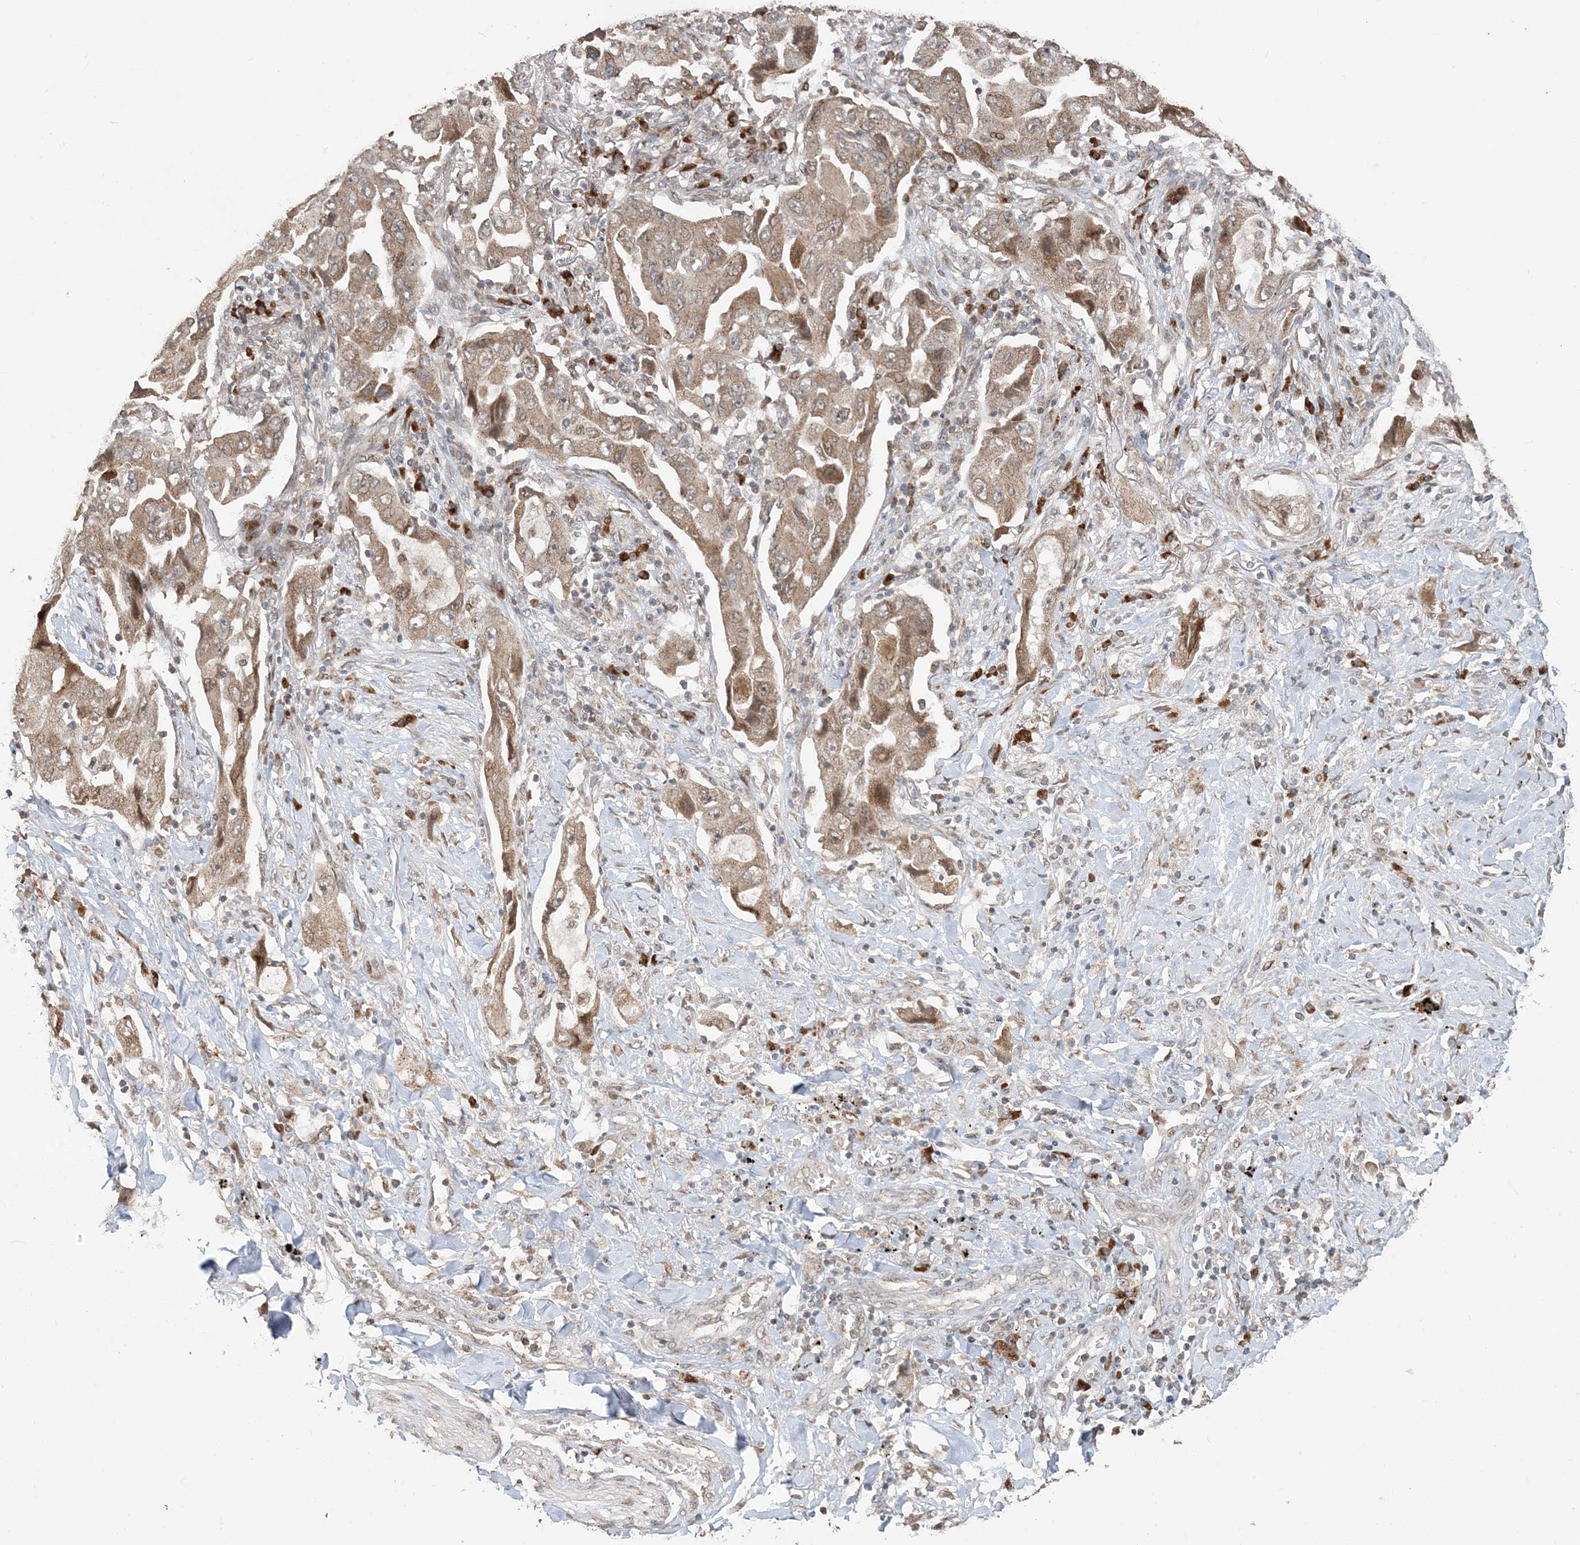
{"staining": {"intensity": "moderate", "quantity": ">75%", "location": "cytoplasmic/membranous"}, "tissue": "lung cancer", "cell_type": "Tumor cells", "image_type": "cancer", "snomed": [{"axis": "morphology", "description": "Adenocarcinoma, NOS"}, {"axis": "topography", "description": "Lung"}], "caption": "IHC image of neoplastic tissue: human lung cancer (adenocarcinoma) stained using IHC reveals medium levels of moderate protein expression localized specifically in the cytoplasmic/membranous of tumor cells, appearing as a cytoplasmic/membranous brown color.", "gene": "RER1", "patient": {"sex": "female", "age": 65}}